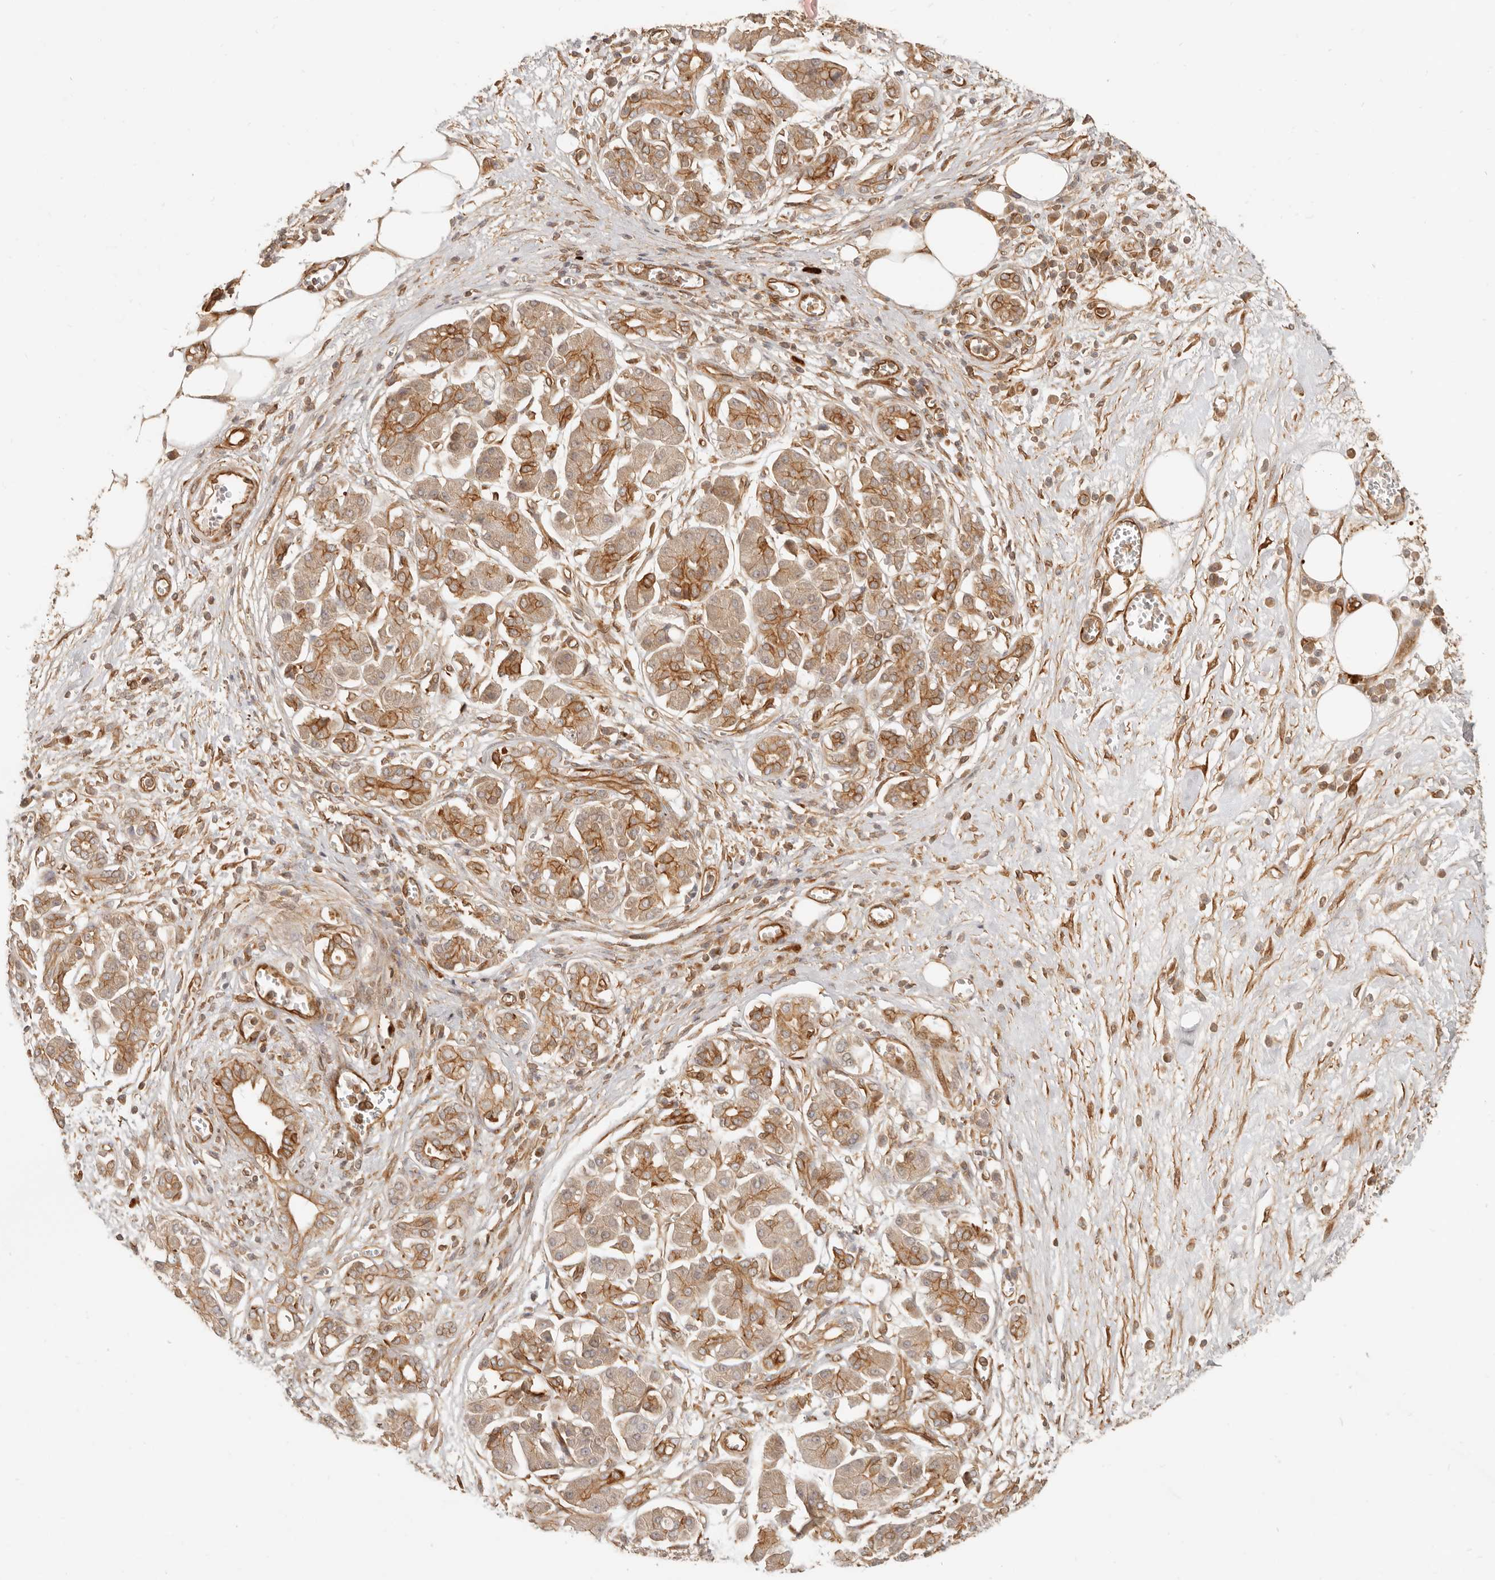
{"staining": {"intensity": "moderate", "quantity": ">75%", "location": "cytoplasmic/membranous"}, "tissue": "pancreatic cancer", "cell_type": "Tumor cells", "image_type": "cancer", "snomed": [{"axis": "morphology", "description": "Adenocarcinoma, NOS"}, {"axis": "topography", "description": "Pancreas"}], "caption": "There is medium levels of moderate cytoplasmic/membranous staining in tumor cells of pancreatic cancer, as demonstrated by immunohistochemical staining (brown color).", "gene": "UFSP1", "patient": {"sex": "male", "age": 78}}